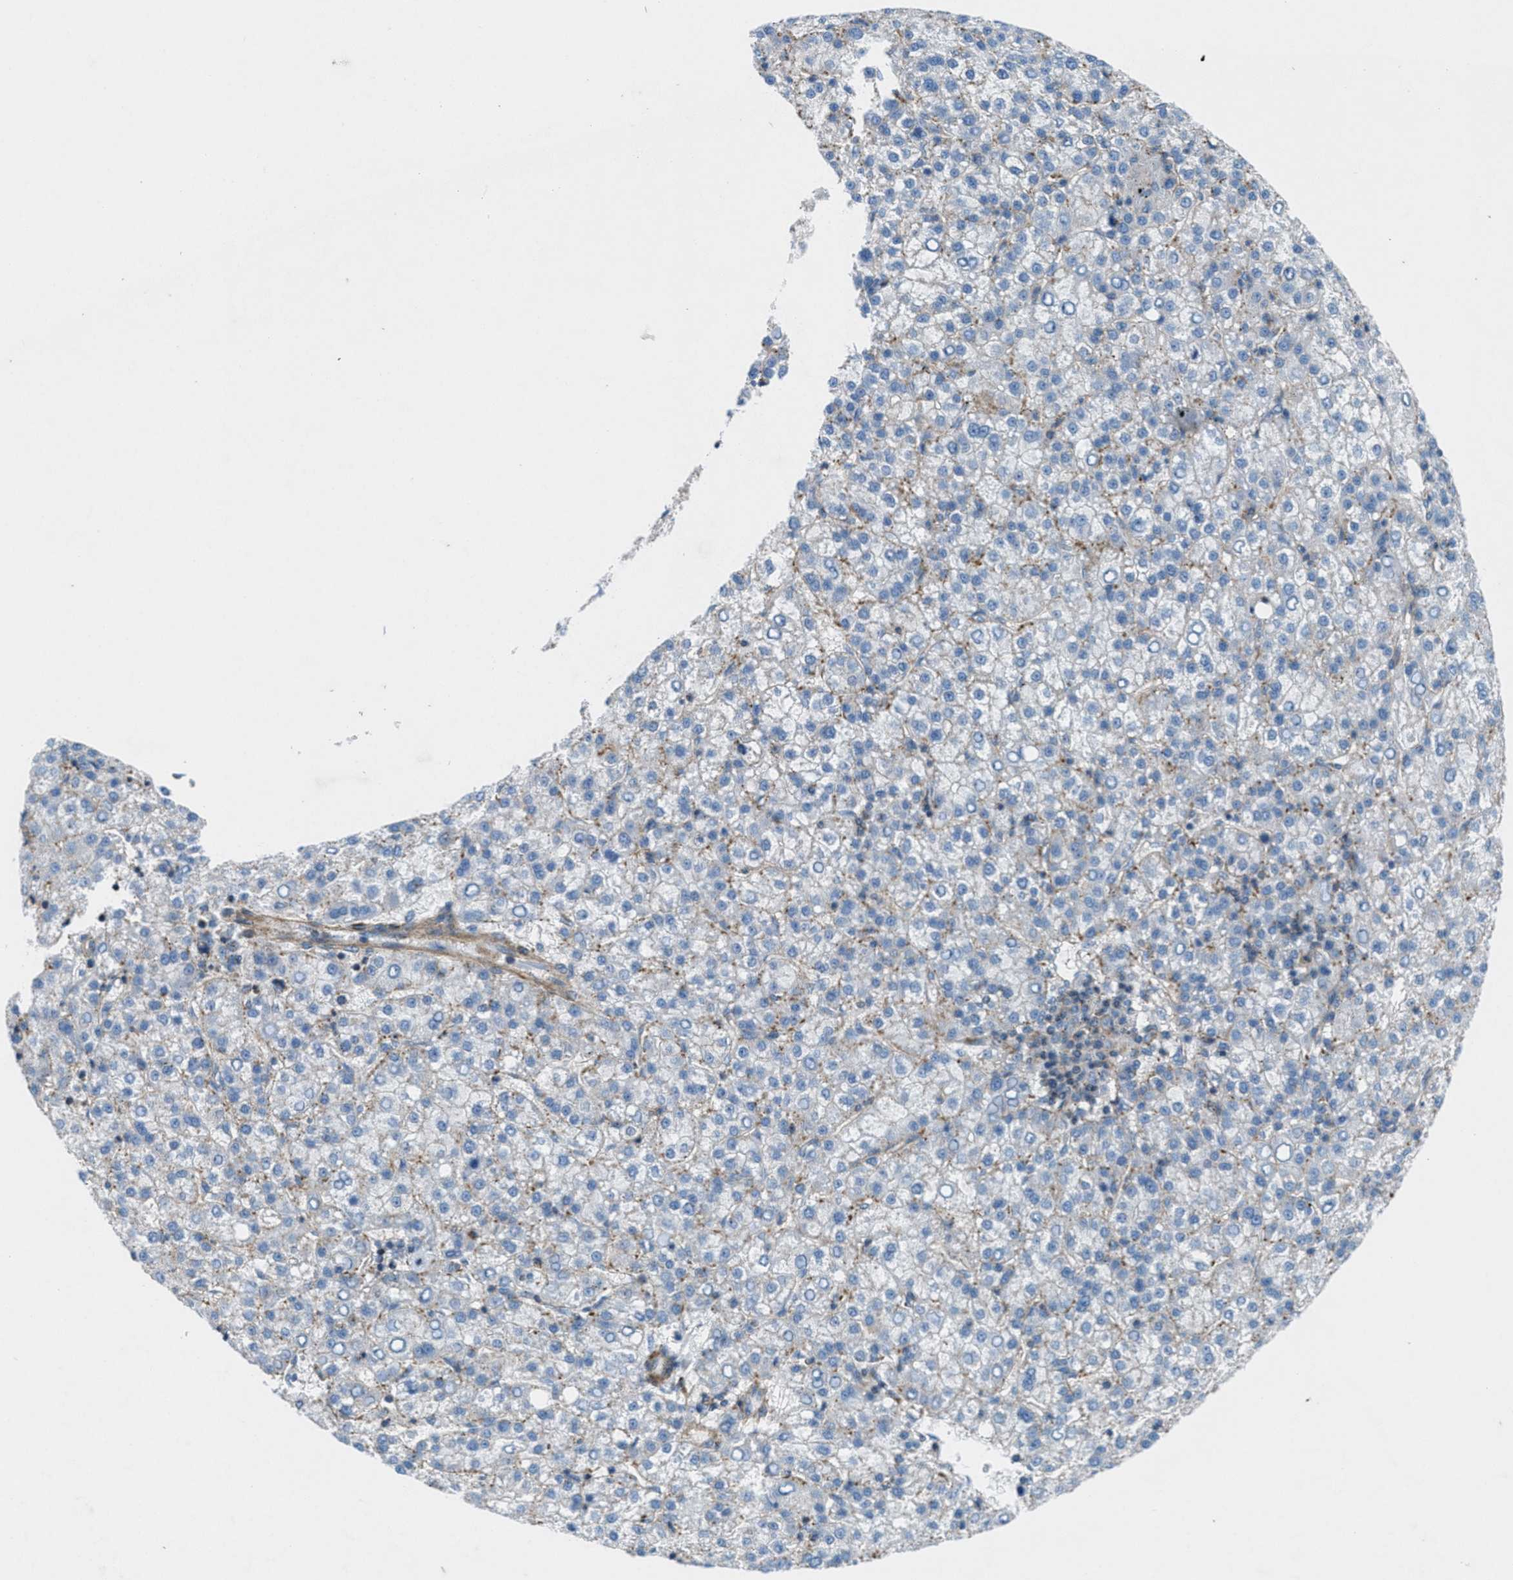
{"staining": {"intensity": "weak", "quantity": "<25%", "location": "cytoplasmic/membranous"}, "tissue": "liver cancer", "cell_type": "Tumor cells", "image_type": "cancer", "snomed": [{"axis": "morphology", "description": "Carcinoma, Hepatocellular, NOS"}, {"axis": "topography", "description": "Liver"}], "caption": "The micrograph demonstrates no staining of tumor cells in liver cancer.", "gene": "MFSD13A", "patient": {"sex": "female", "age": 58}}